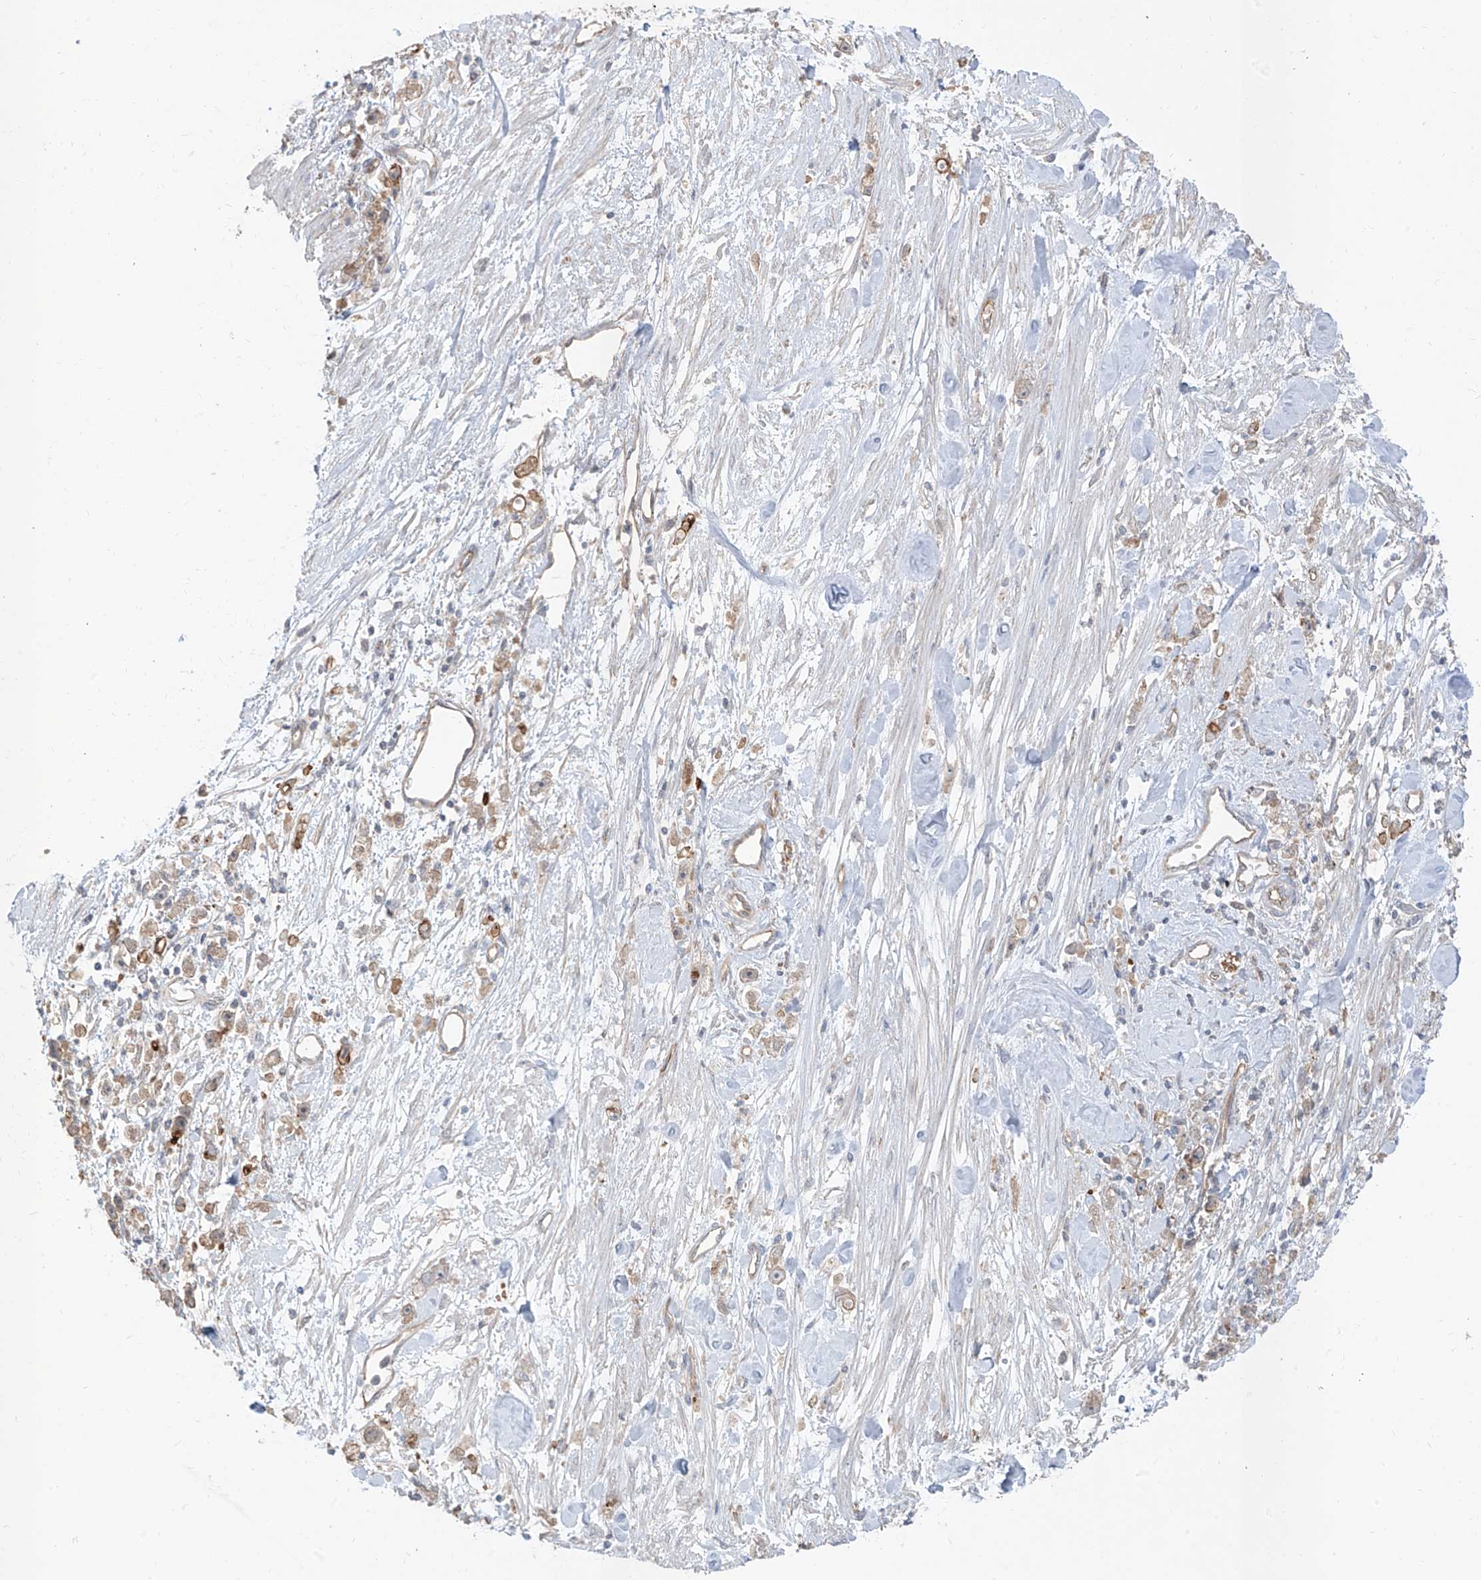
{"staining": {"intensity": "weak", "quantity": "<25%", "location": "cytoplasmic/membranous"}, "tissue": "stomach cancer", "cell_type": "Tumor cells", "image_type": "cancer", "snomed": [{"axis": "morphology", "description": "Adenocarcinoma, NOS"}, {"axis": "topography", "description": "Stomach"}], "caption": "The micrograph reveals no significant positivity in tumor cells of stomach cancer (adenocarcinoma).", "gene": "EPHX4", "patient": {"sex": "female", "age": 59}}